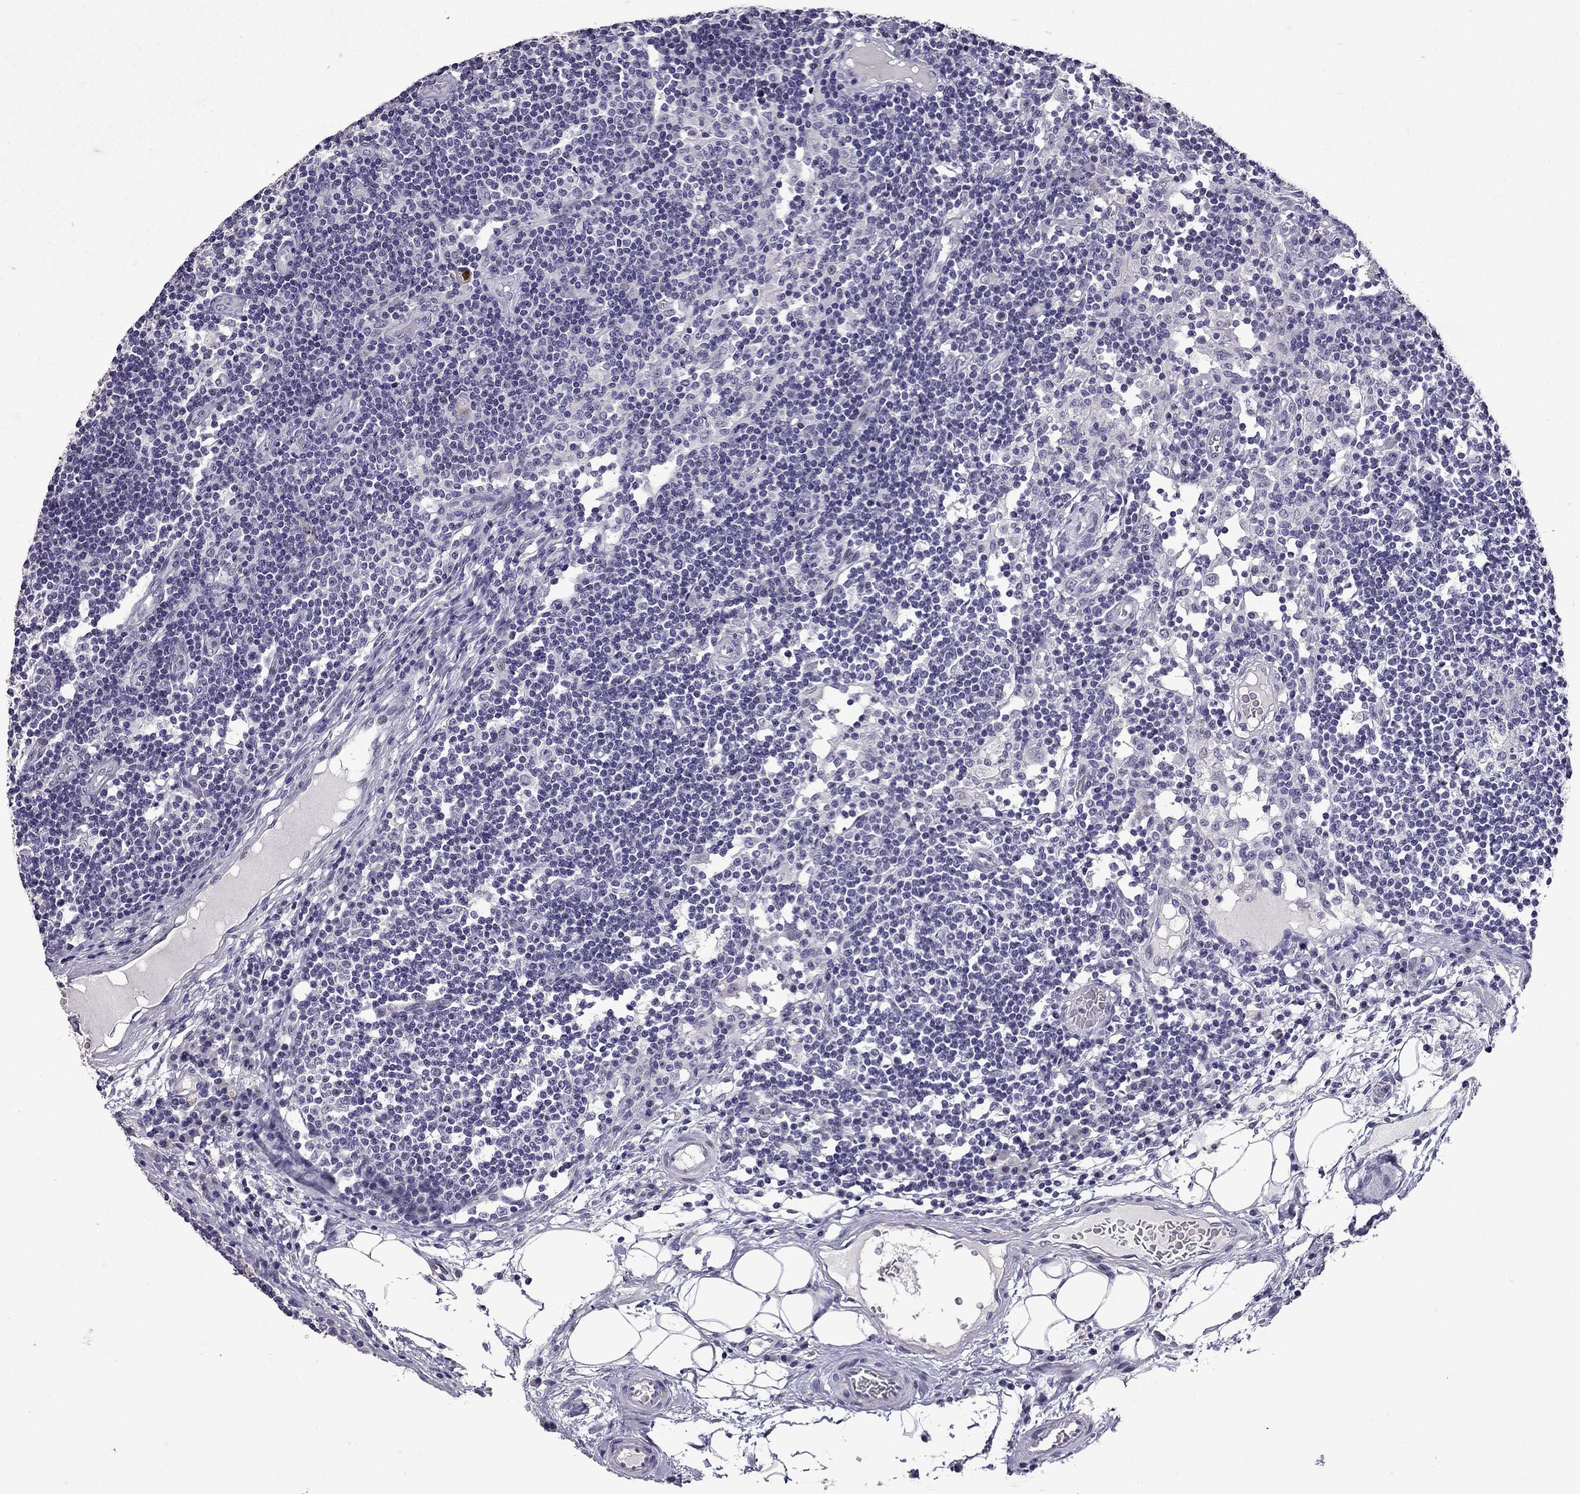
{"staining": {"intensity": "negative", "quantity": "none", "location": "none"}, "tissue": "lymph node", "cell_type": "Germinal center cells", "image_type": "normal", "snomed": [{"axis": "morphology", "description": "Normal tissue, NOS"}, {"axis": "topography", "description": "Lymph node"}], "caption": "A high-resolution micrograph shows immunohistochemistry staining of unremarkable lymph node, which shows no significant staining in germinal center cells.", "gene": "TTN", "patient": {"sex": "female", "age": 72}}